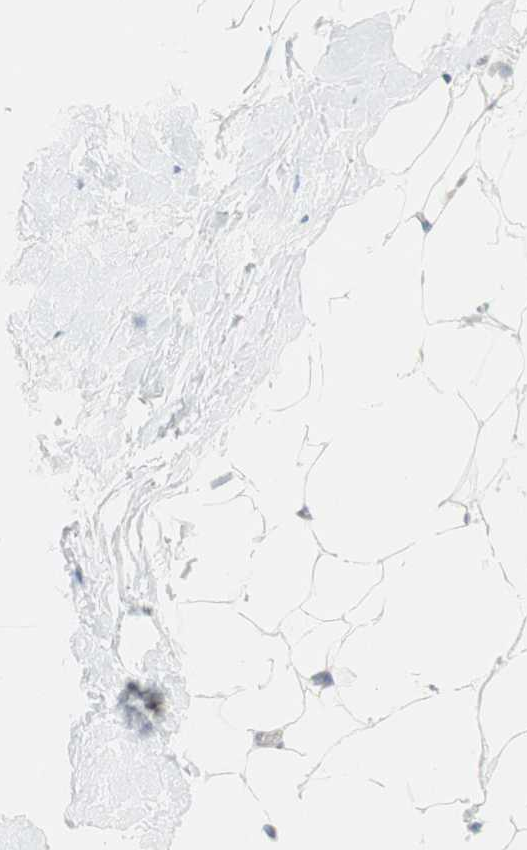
{"staining": {"intensity": "negative", "quantity": "none", "location": "none"}, "tissue": "breast", "cell_type": "Adipocytes", "image_type": "normal", "snomed": [{"axis": "morphology", "description": "Normal tissue, NOS"}, {"axis": "topography", "description": "Breast"}], "caption": "DAB (3,3'-diaminobenzidine) immunohistochemical staining of benign breast shows no significant expression in adipocytes.", "gene": "CDK3", "patient": {"sex": "female", "age": 75}}